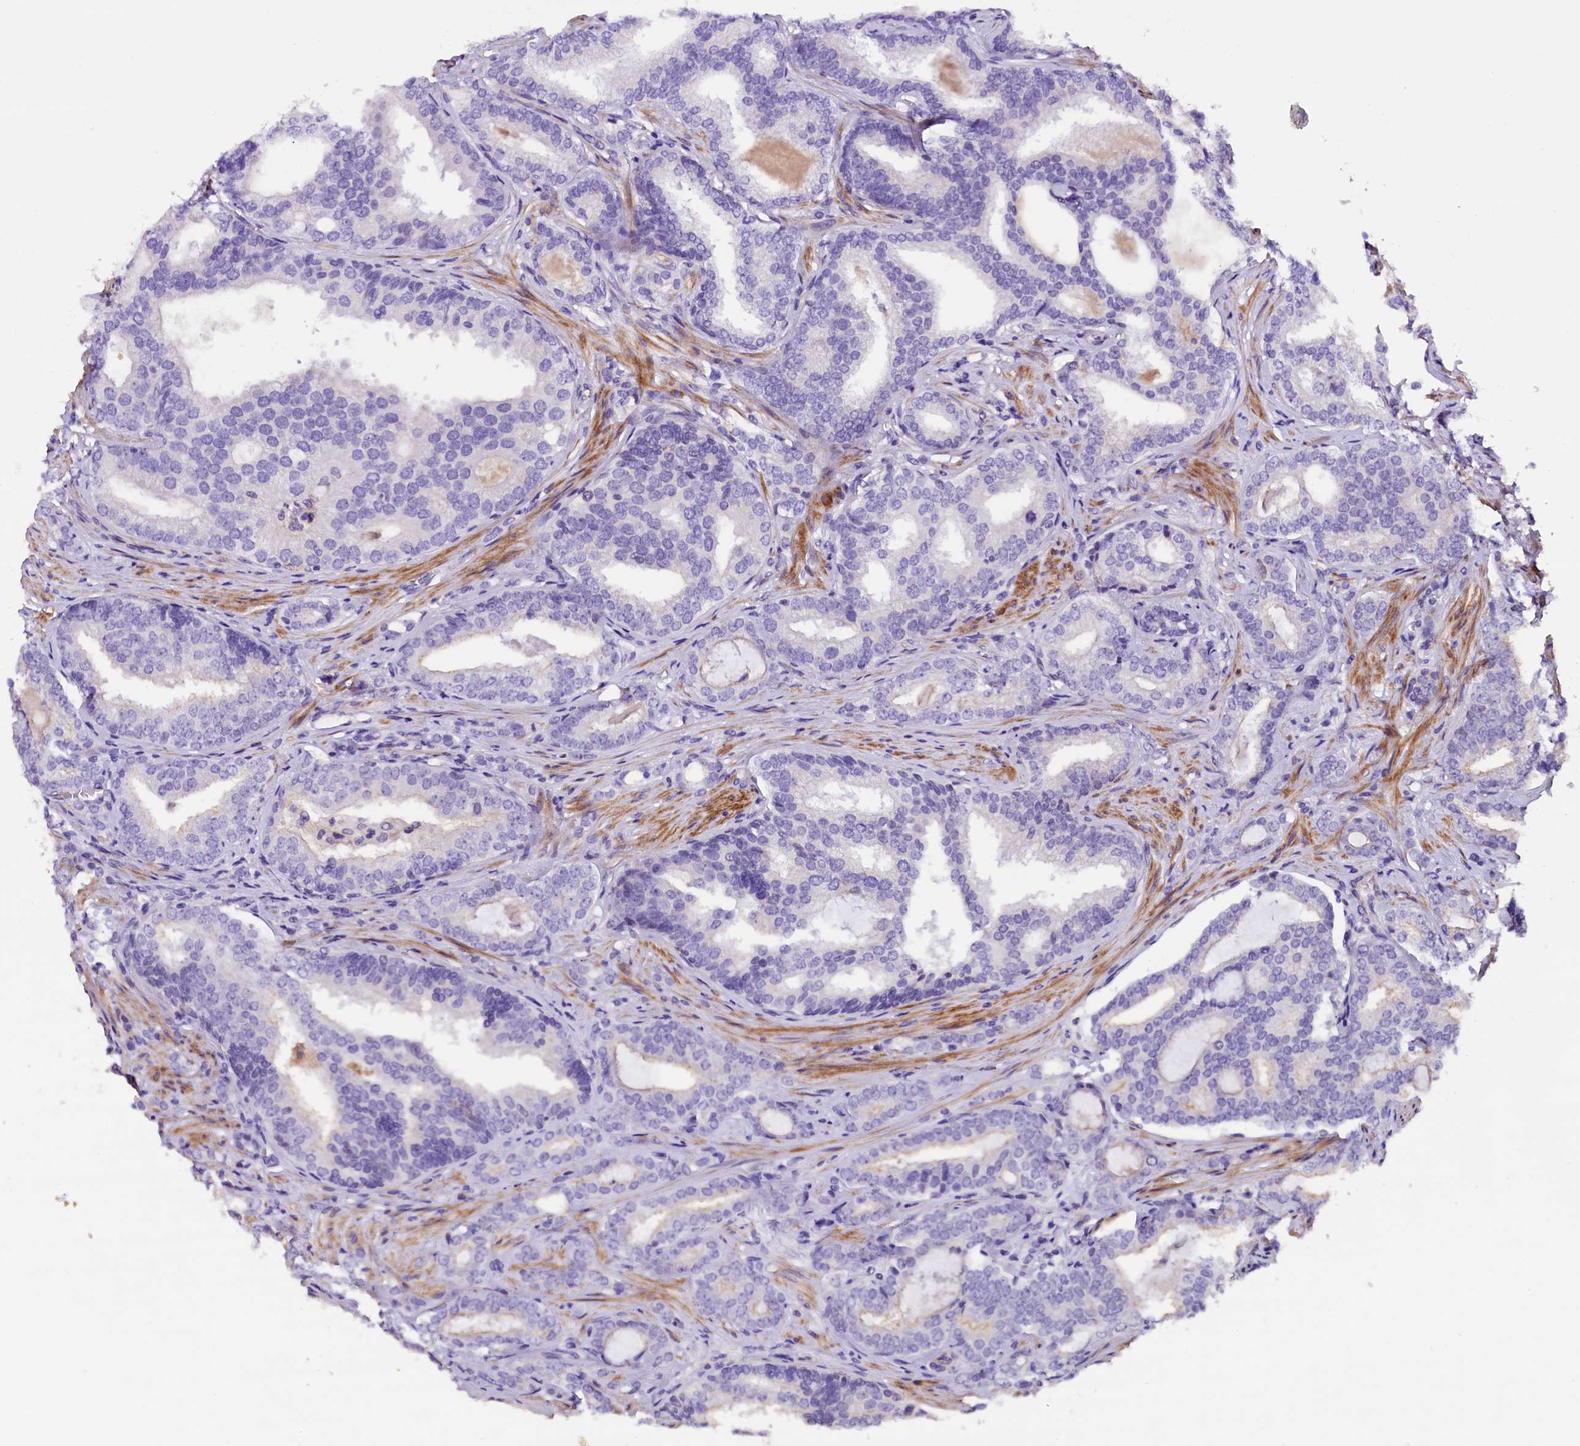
{"staining": {"intensity": "negative", "quantity": "none", "location": "none"}, "tissue": "prostate cancer", "cell_type": "Tumor cells", "image_type": "cancer", "snomed": [{"axis": "morphology", "description": "Adenocarcinoma, High grade"}, {"axis": "topography", "description": "Prostate"}], "caption": "Tumor cells show no significant protein expression in prostate cancer. The staining is performed using DAB (3,3'-diaminobenzidine) brown chromogen with nuclei counter-stained in using hematoxylin.", "gene": "MEX3B", "patient": {"sex": "male", "age": 63}}